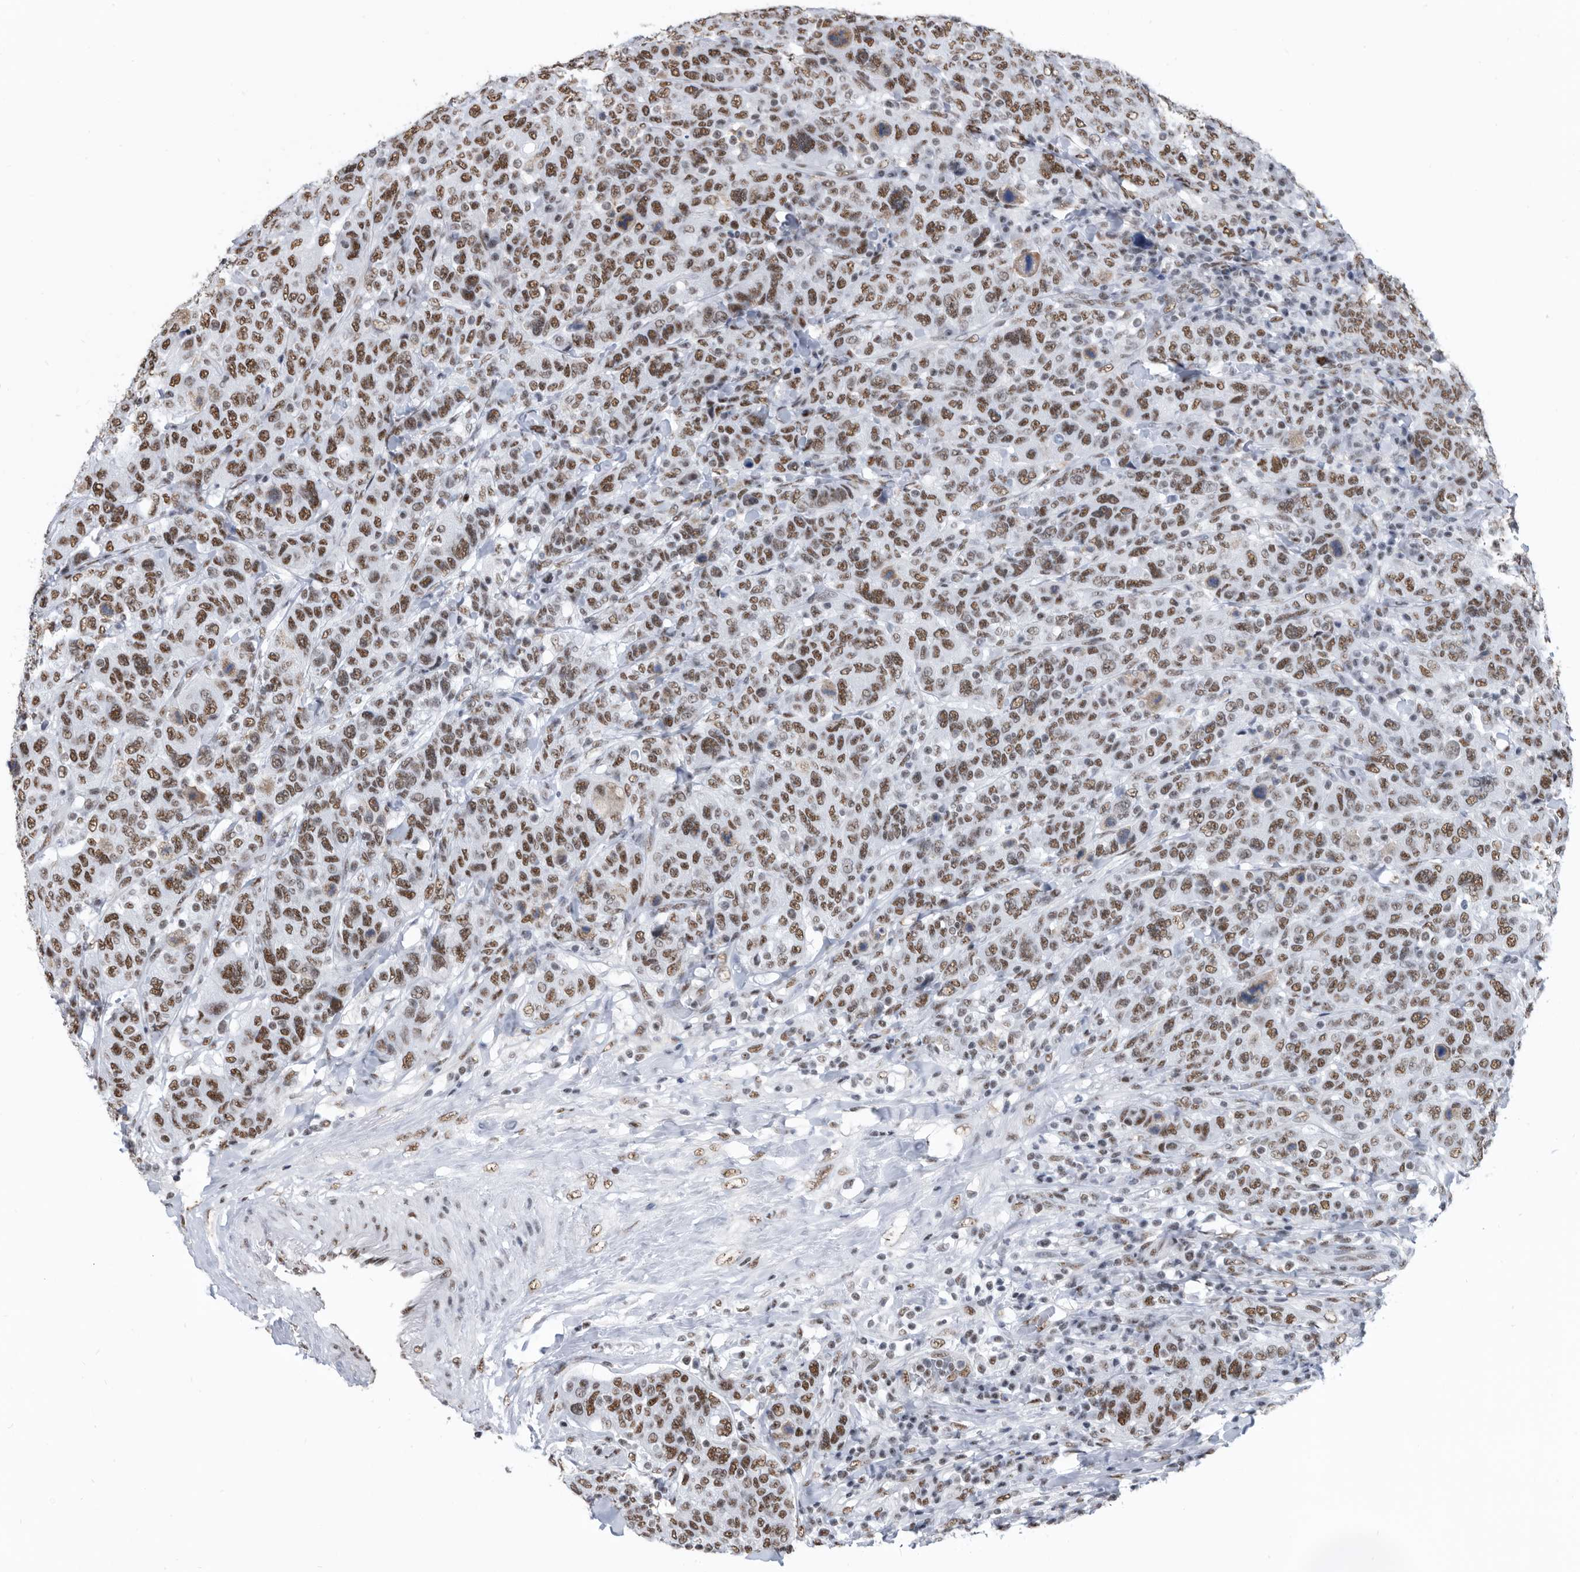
{"staining": {"intensity": "moderate", "quantity": ">75%", "location": "nuclear"}, "tissue": "breast cancer", "cell_type": "Tumor cells", "image_type": "cancer", "snomed": [{"axis": "morphology", "description": "Duct carcinoma"}, {"axis": "topography", "description": "Breast"}], "caption": "Protein analysis of breast cancer tissue demonstrates moderate nuclear expression in approximately >75% of tumor cells. Nuclei are stained in blue.", "gene": "SF3A1", "patient": {"sex": "female", "age": 37}}